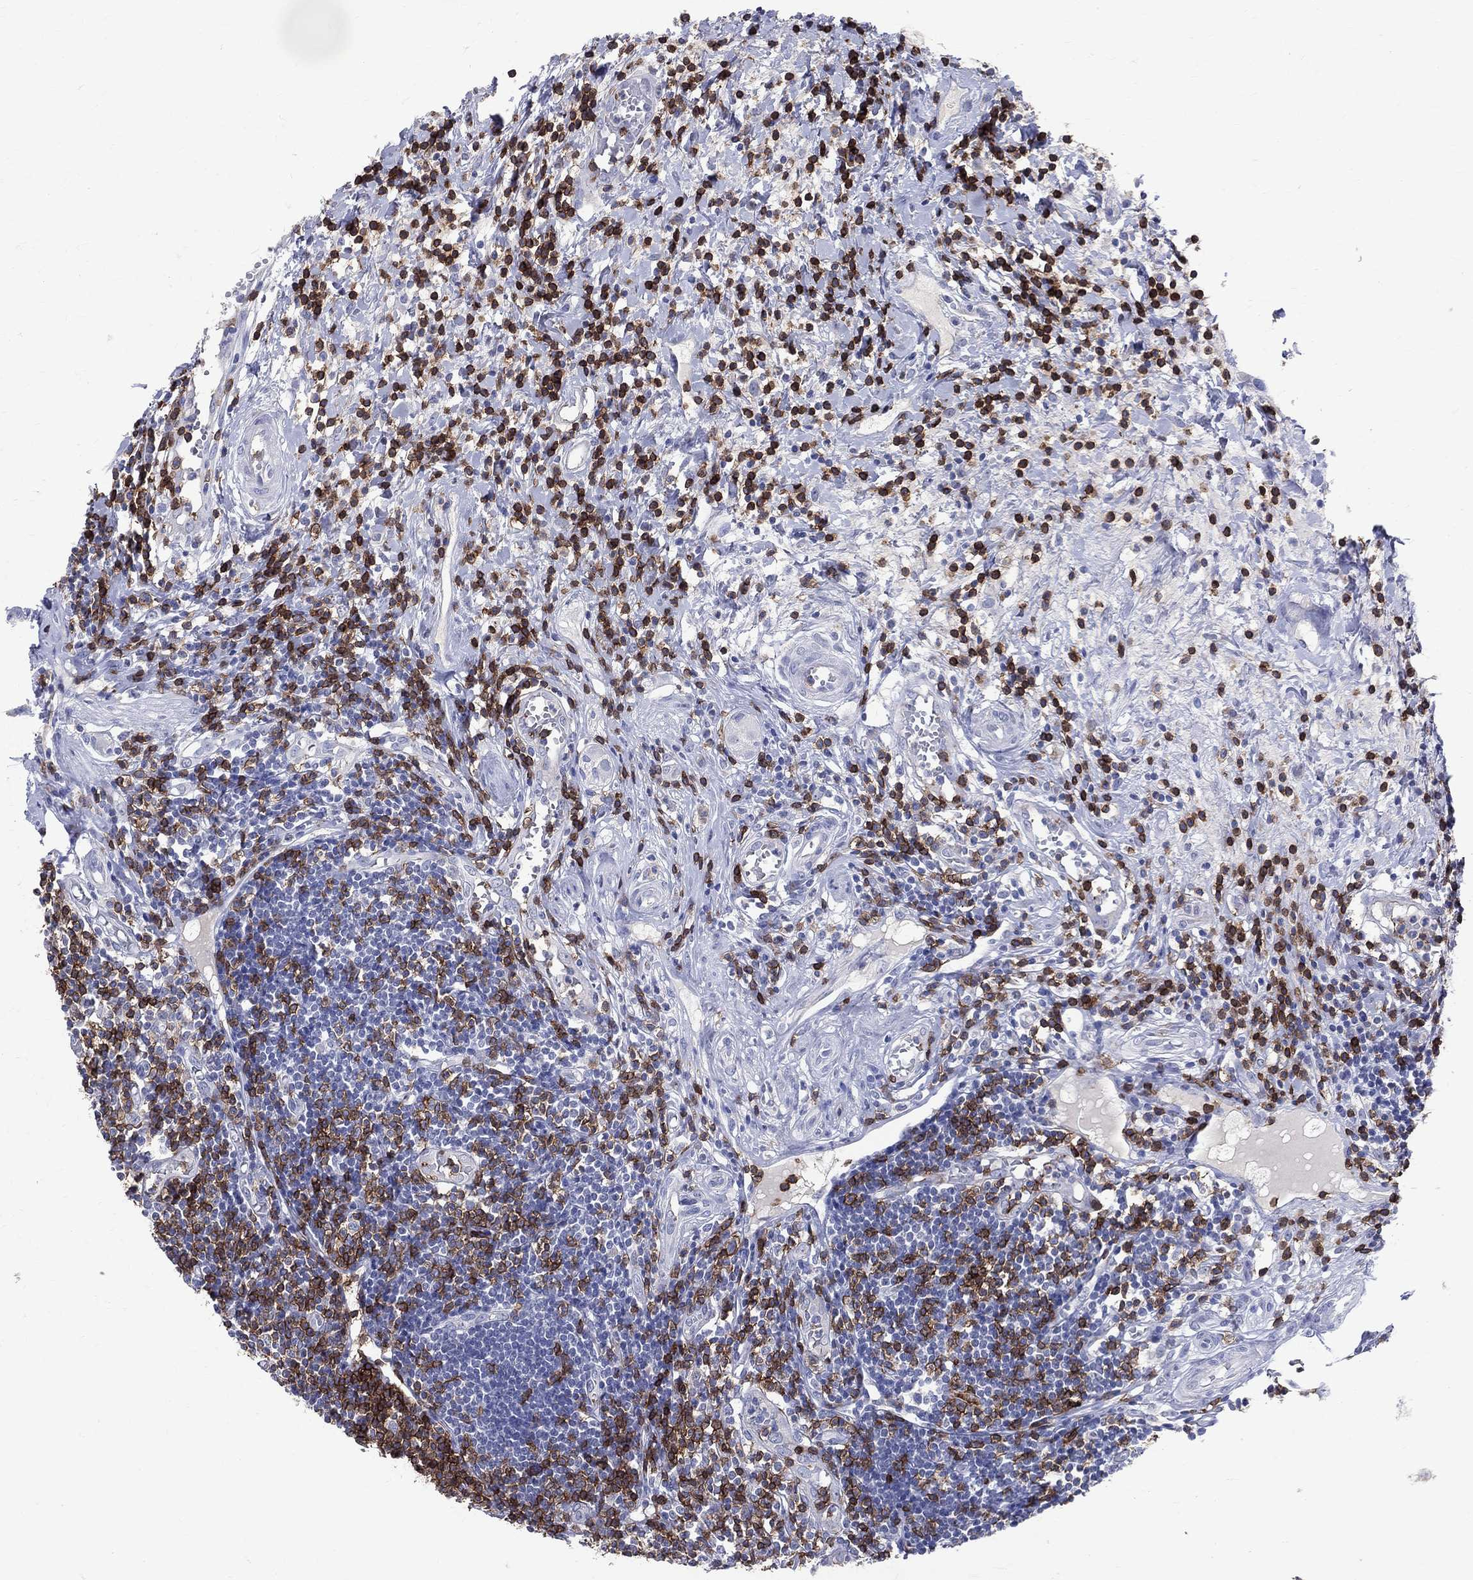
{"staining": {"intensity": "negative", "quantity": "none", "location": "none"}, "tissue": "appendix", "cell_type": "Glandular cells", "image_type": "normal", "snomed": [{"axis": "morphology", "description": "Normal tissue, NOS"}, {"axis": "morphology", "description": "Inflammation, NOS"}, {"axis": "topography", "description": "Appendix"}], "caption": "A micrograph of appendix stained for a protein demonstrates no brown staining in glandular cells.", "gene": "LAT", "patient": {"sex": "male", "age": 16}}